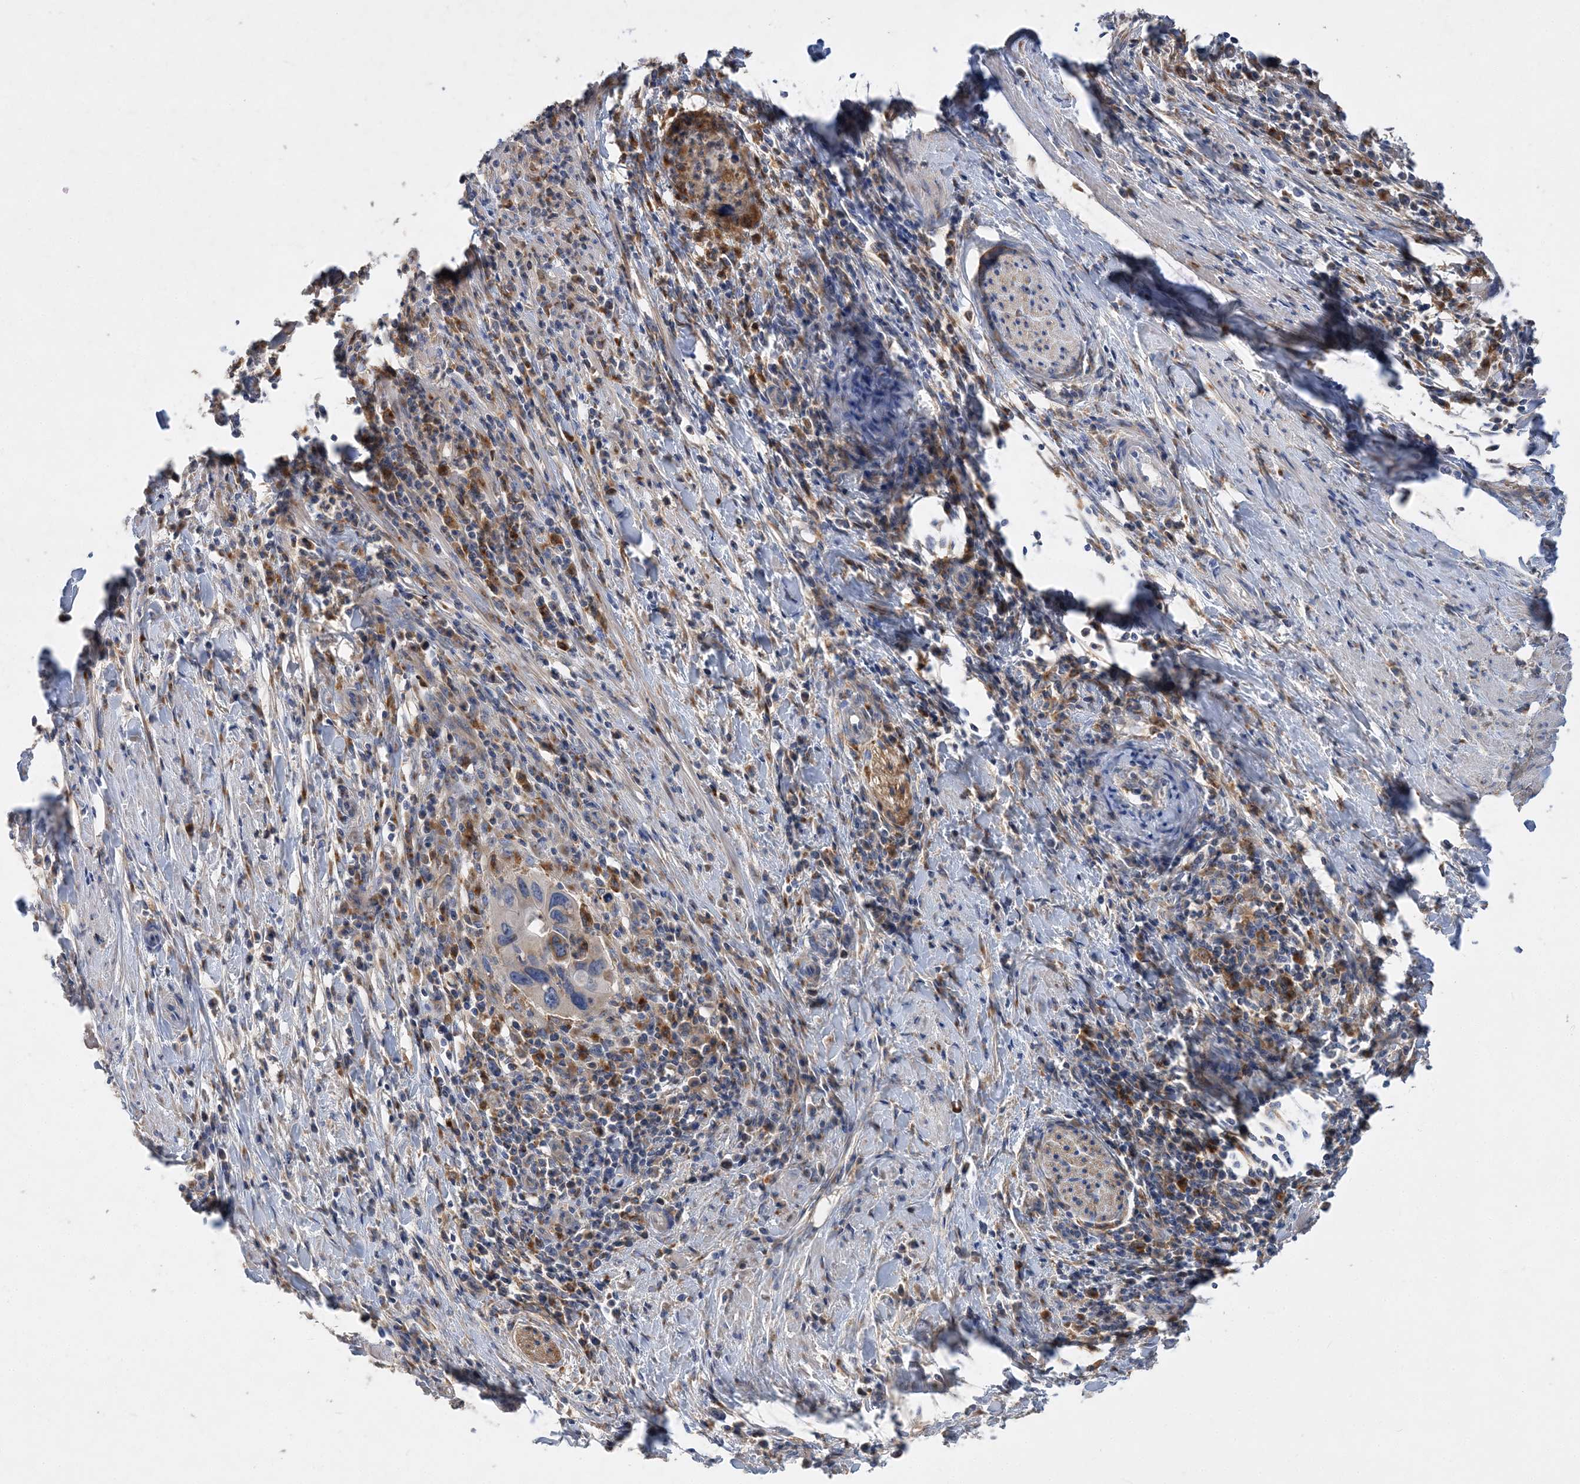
{"staining": {"intensity": "negative", "quantity": "none", "location": "none"}, "tissue": "cervical cancer", "cell_type": "Tumor cells", "image_type": "cancer", "snomed": [{"axis": "morphology", "description": "Squamous cell carcinoma, NOS"}, {"axis": "topography", "description": "Cervix"}], "caption": "Immunohistochemistry (IHC) micrograph of neoplastic tissue: human cervical cancer stained with DAB reveals no significant protein expression in tumor cells.", "gene": "GRINA", "patient": {"sex": "female", "age": 38}}